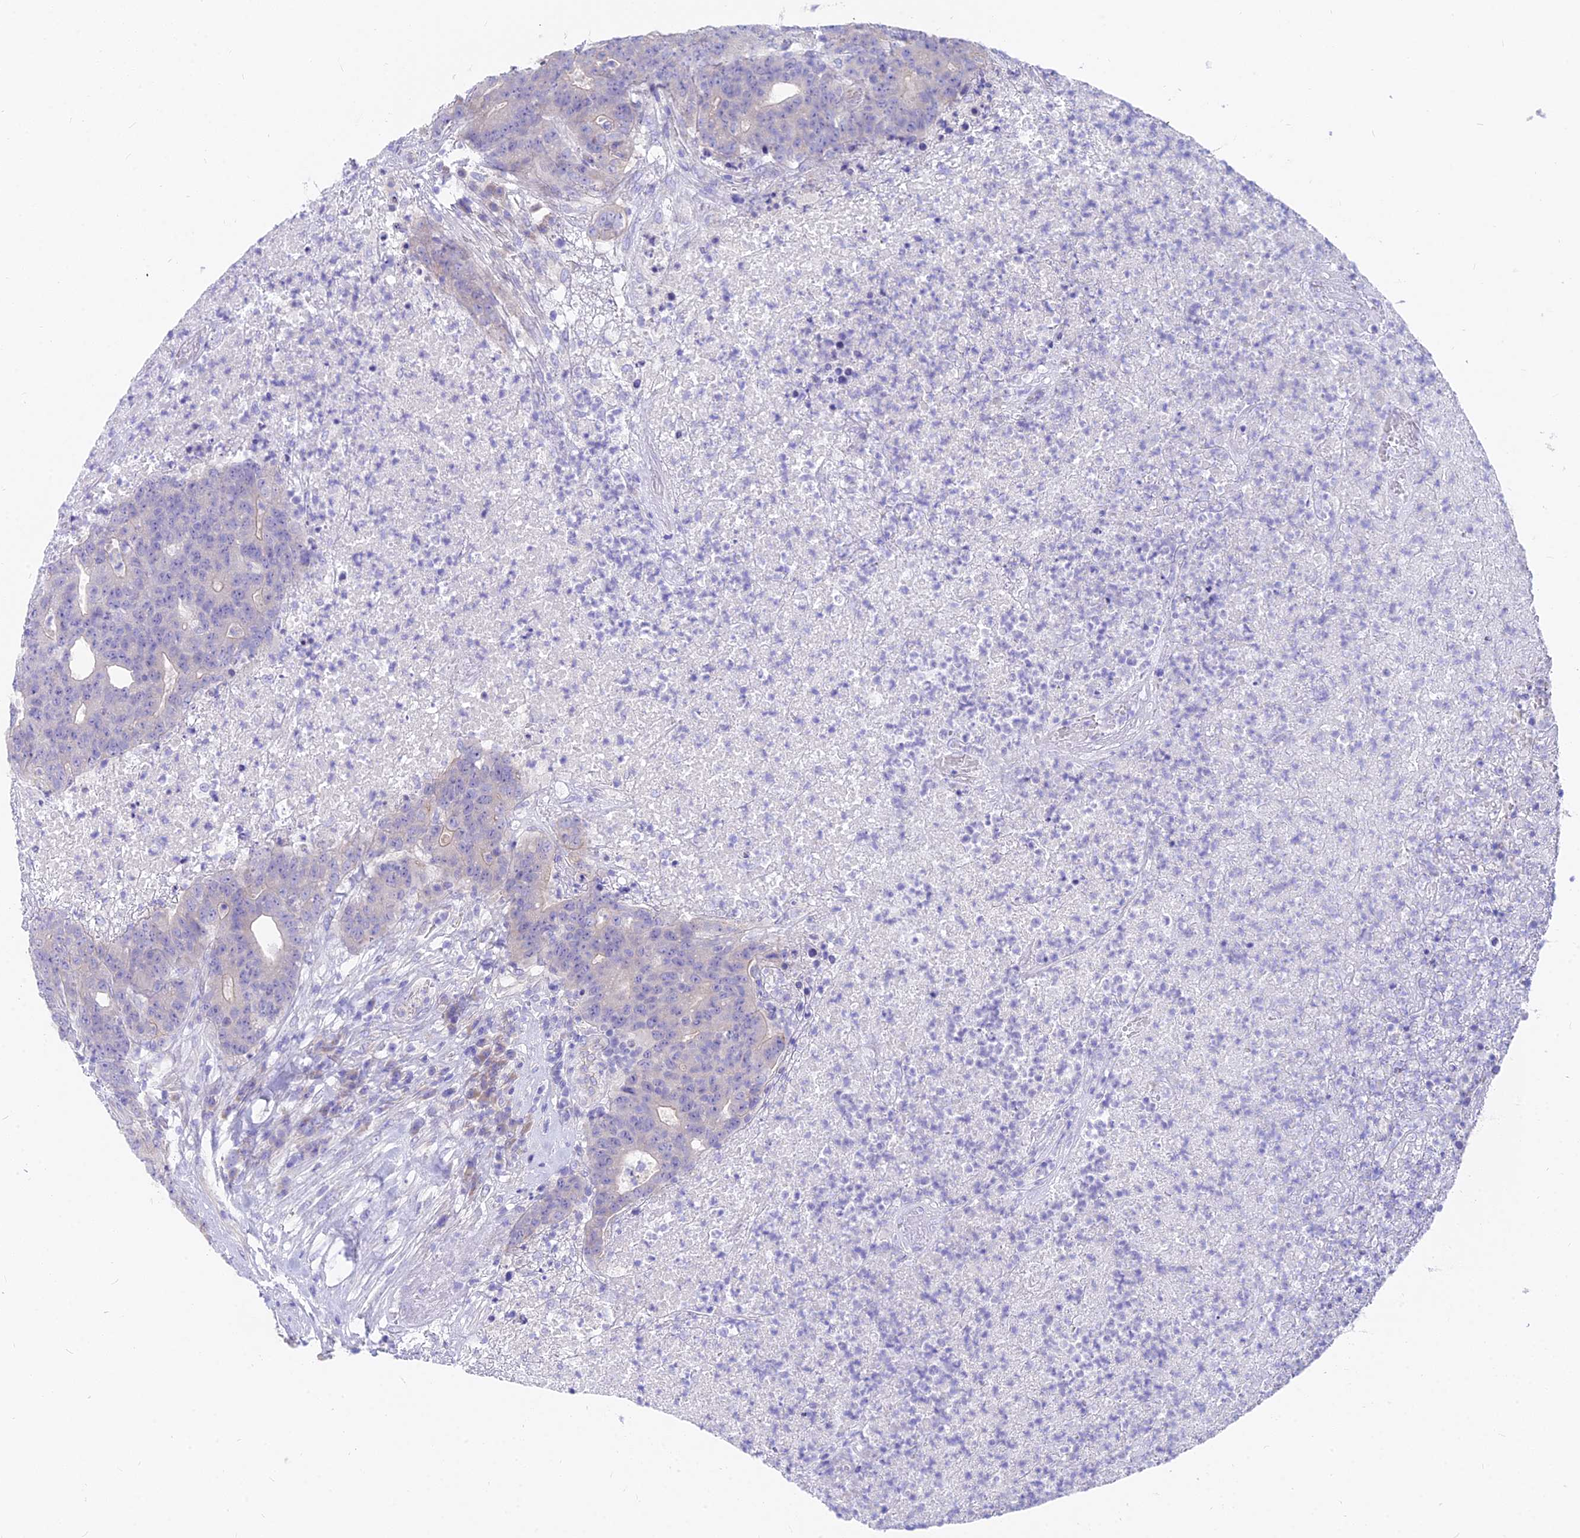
{"staining": {"intensity": "negative", "quantity": "none", "location": "none"}, "tissue": "colorectal cancer", "cell_type": "Tumor cells", "image_type": "cancer", "snomed": [{"axis": "morphology", "description": "Adenocarcinoma, NOS"}, {"axis": "topography", "description": "Colon"}], "caption": "A high-resolution micrograph shows immunohistochemistry (IHC) staining of colorectal cancer, which demonstrates no significant staining in tumor cells.", "gene": "FAM168B", "patient": {"sex": "female", "age": 75}}